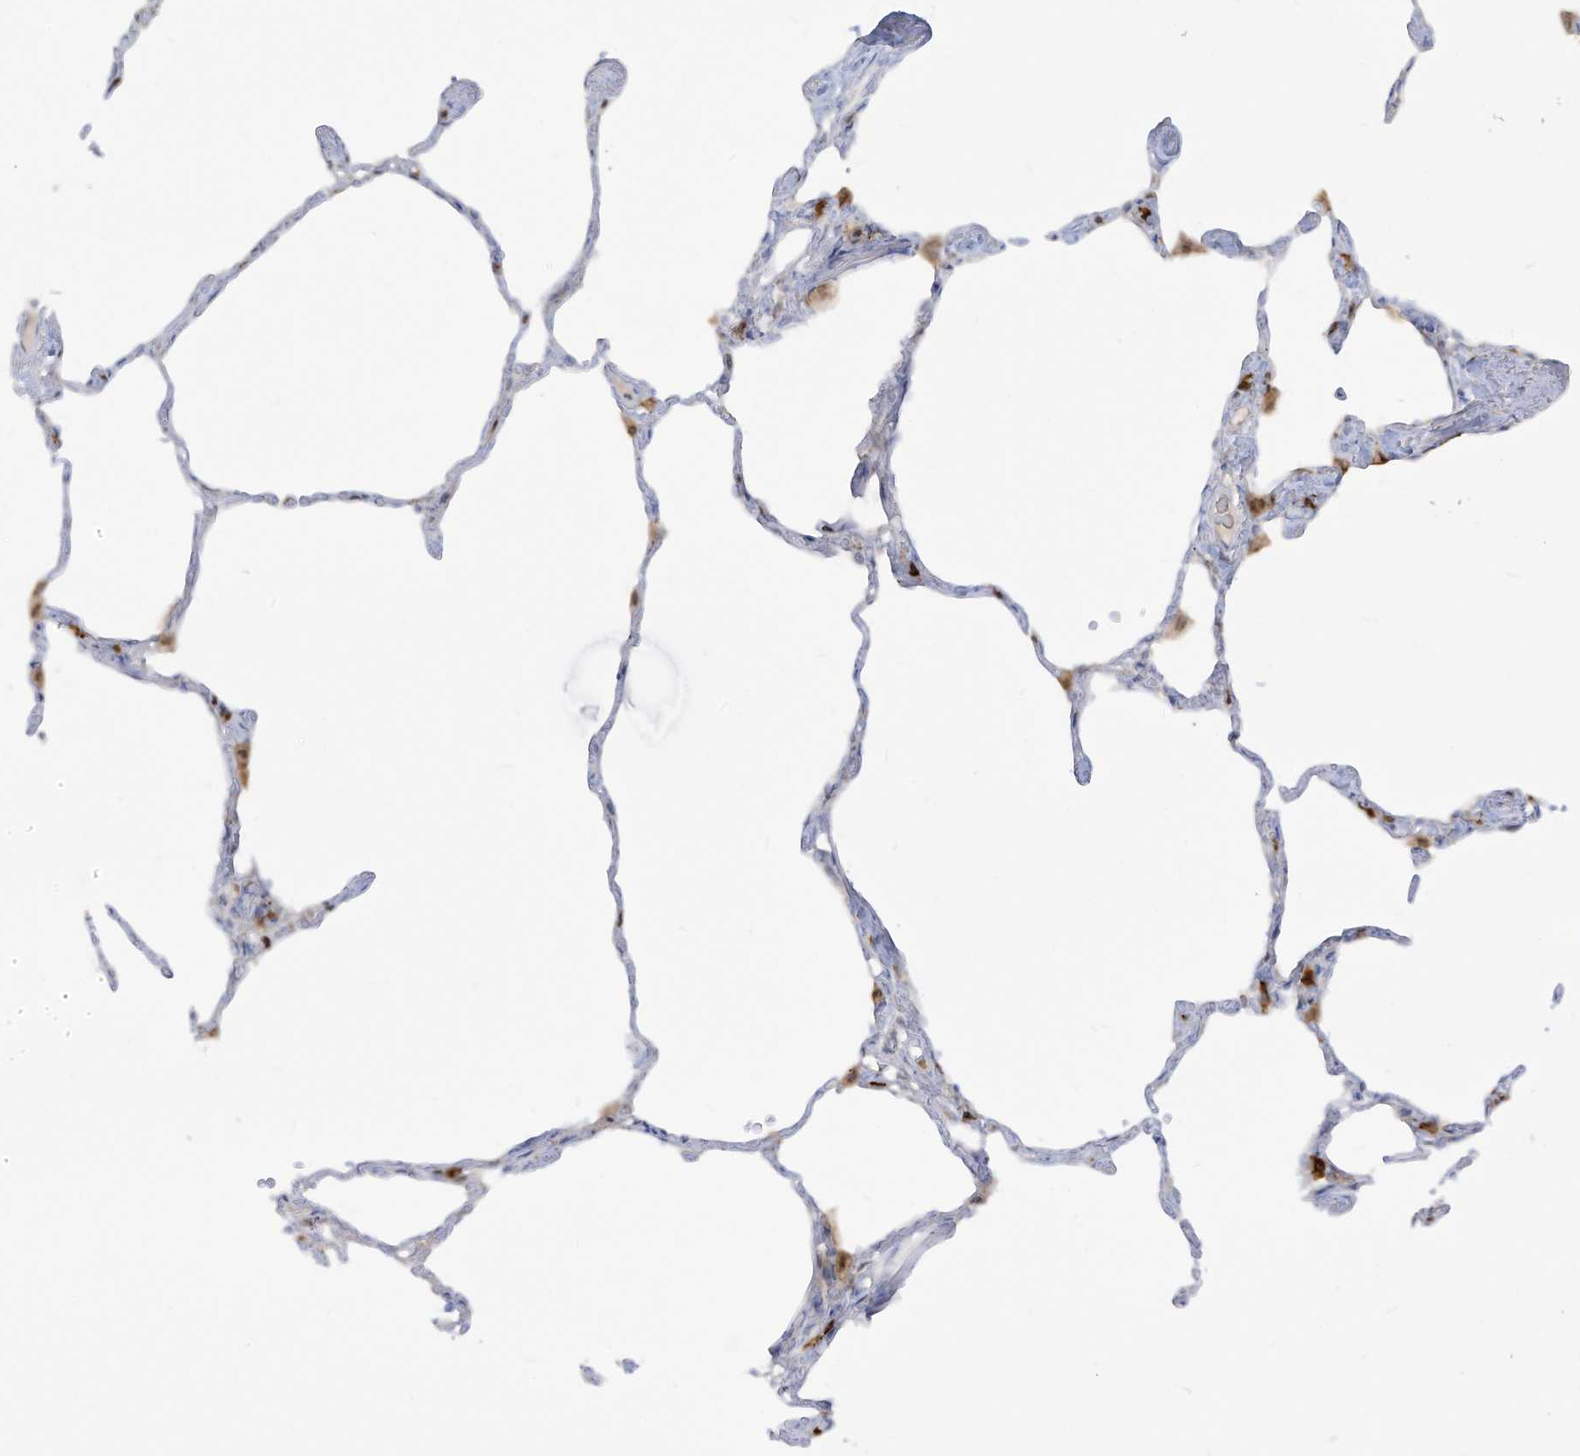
{"staining": {"intensity": "negative", "quantity": "none", "location": "none"}, "tissue": "lung", "cell_type": "Alveolar cells", "image_type": "normal", "snomed": [{"axis": "morphology", "description": "Normal tissue, NOS"}, {"axis": "topography", "description": "Lung"}], "caption": "This photomicrograph is of unremarkable lung stained with IHC to label a protein in brown with the nuclei are counter-stained blue. There is no staining in alveolar cells. (DAB immunohistochemistry (IHC) with hematoxylin counter stain).", "gene": "NOTO", "patient": {"sex": "male", "age": 65}}